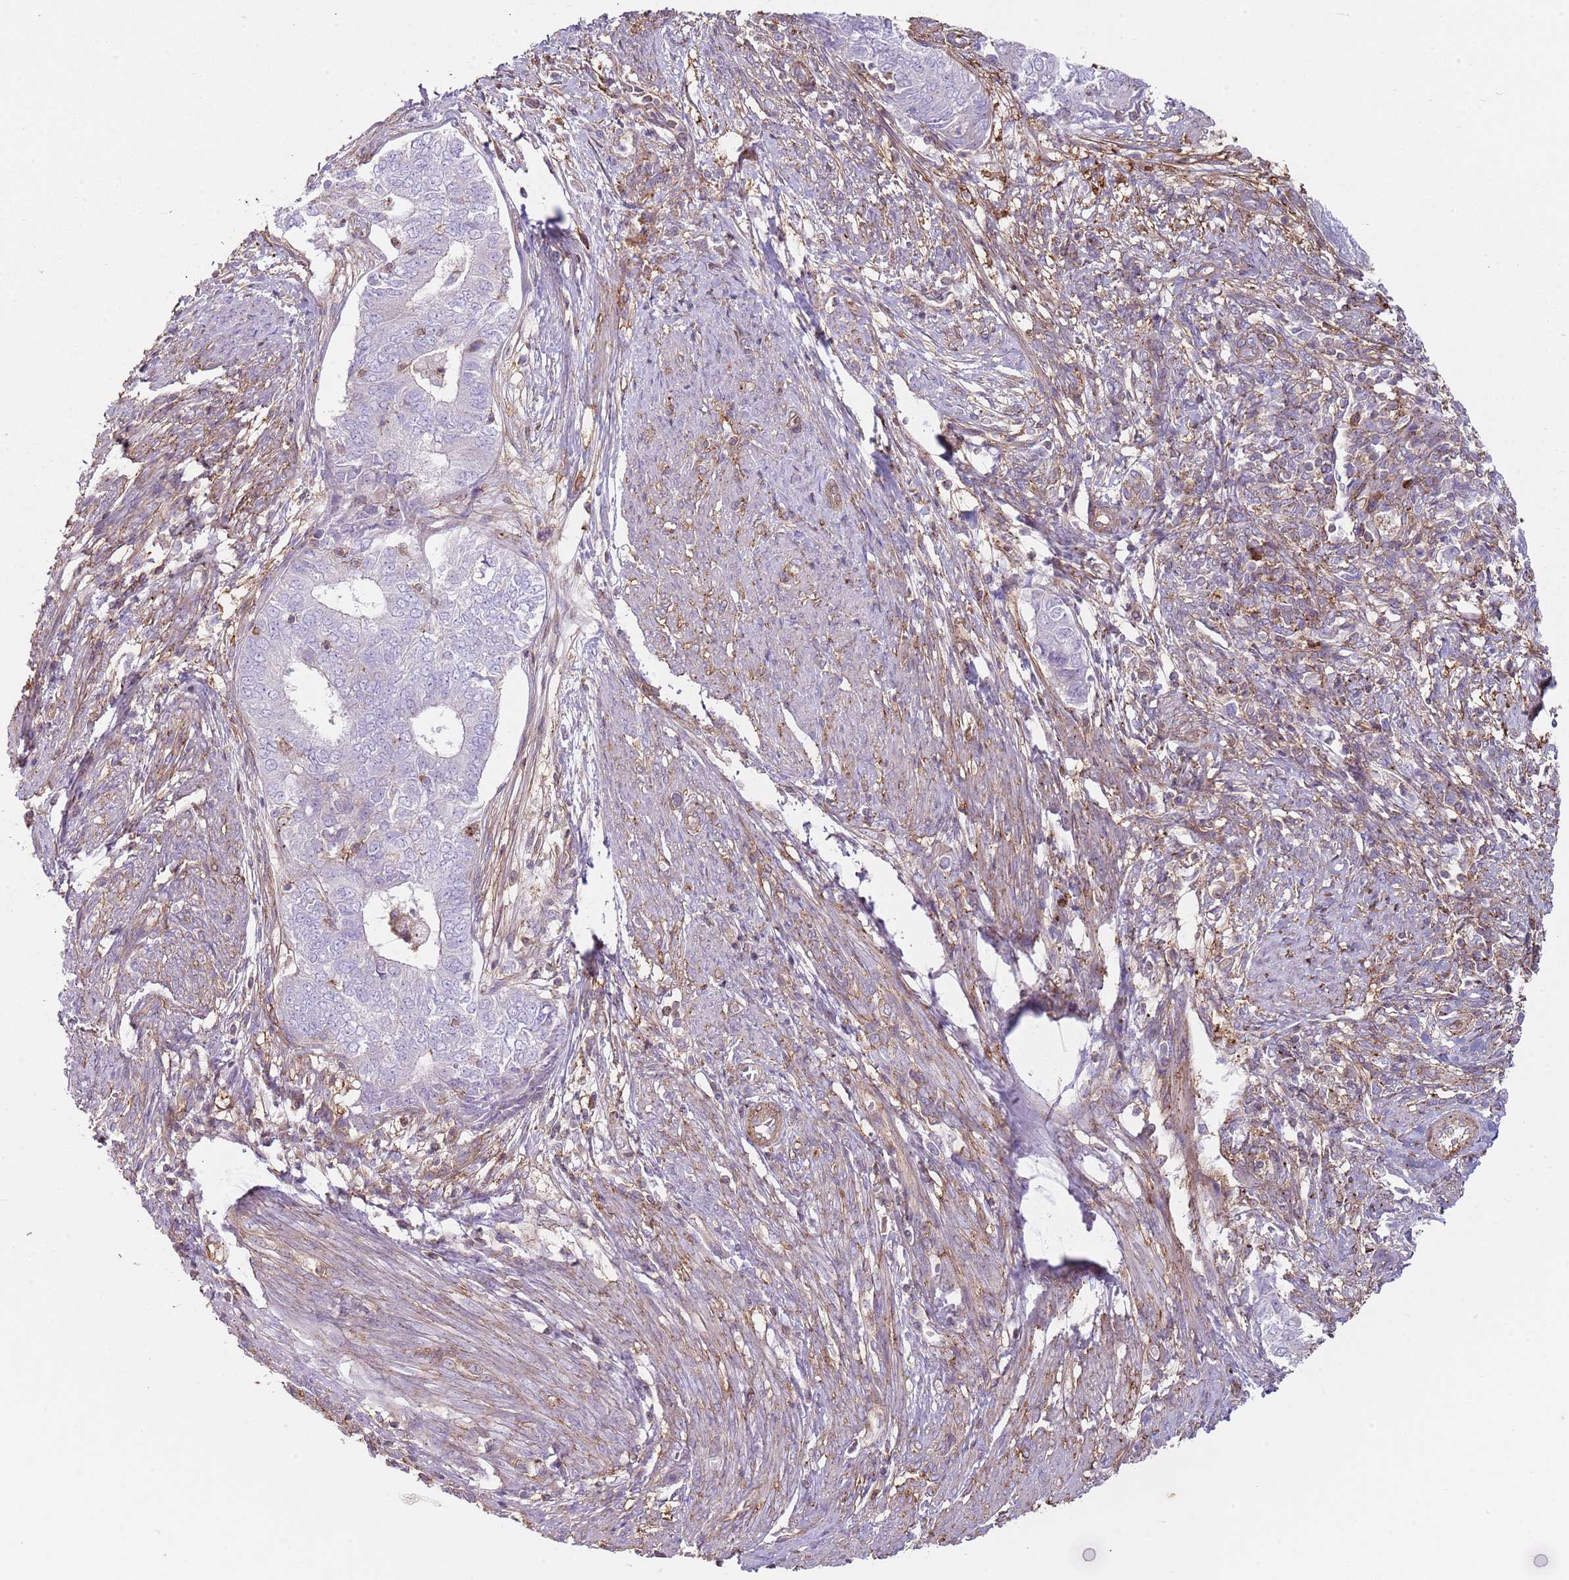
{"staining": {"intensity": "negative", "quantity": "none", "location": "none"}, "tissue": "endometrial cancer", "cell_type": "Tumor cells", "image_type": "cancer", "snomed": [{"axis": "morphology", "description": "Adenocarcinoma, NOS"}, {"axis": "topography", "description": "Endometrium"}], "caption": "Tumor cells show no significant protein staining in endometrial cancer (adenocarcinoma).", "gene": "GNAI3", "patient": {"sex": "female", "age": 62}}